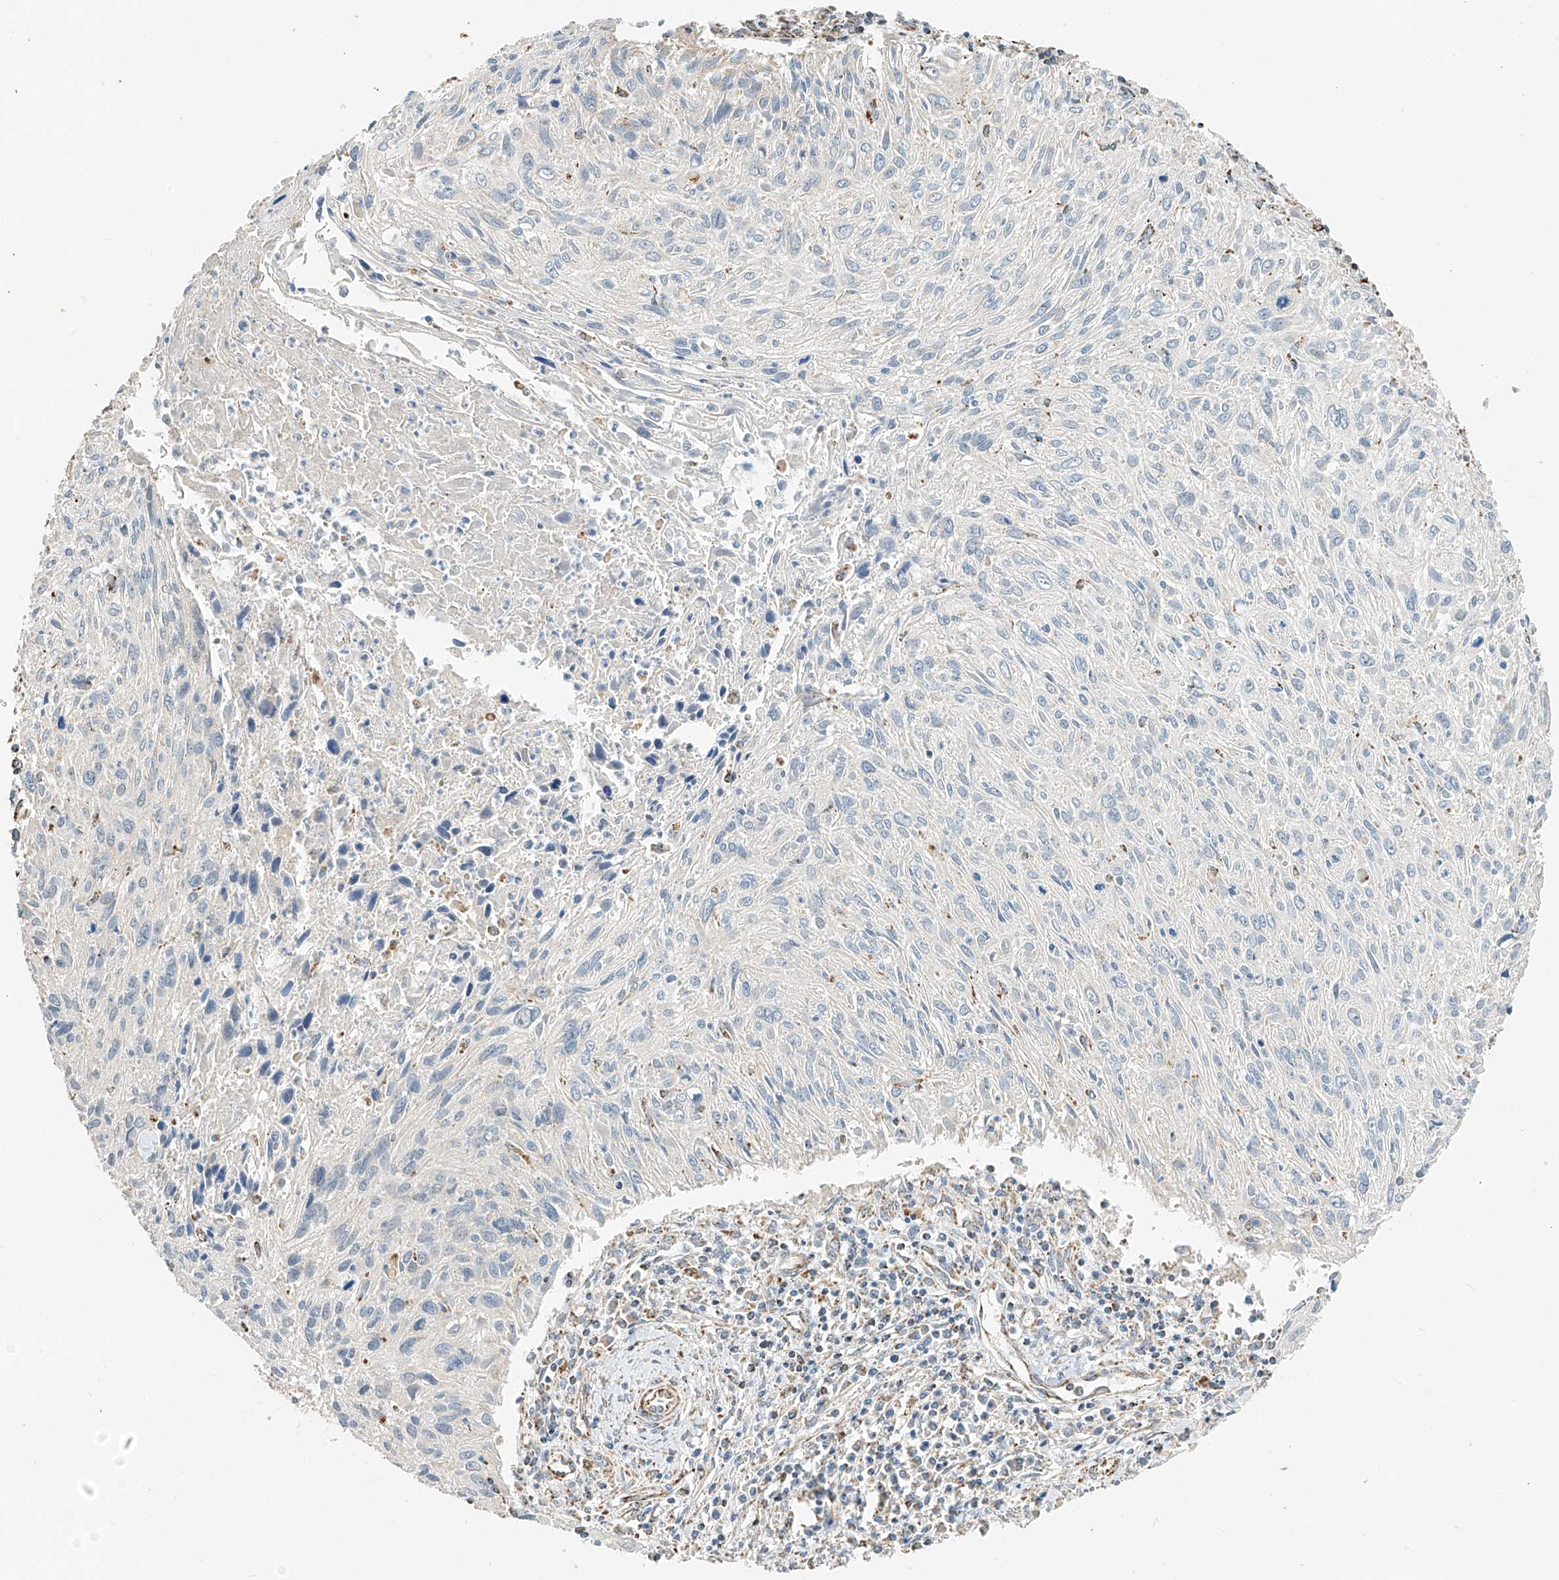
{"staining": {"intensity": "negative", "quantity": "none", "location": "none"}, "tissue": "cervical cancer", "cell_type": "Tumor cells", "image_type": "cancer", "snomed": [{"axis": "morphology", "description": "Squamous cell carcinoma, NOS"}, {"axis": "topography", "description": "Cervix"}], "caption": "High magnification brightfield microscopy of squamous cell carcinoma (cervical) stained with DAB (brown) and counterstained with hematoxylin (blue): tumor cells show no significant staining.", "gene": "YIPF7", "patient": {"sex": "female", "age": 51}}